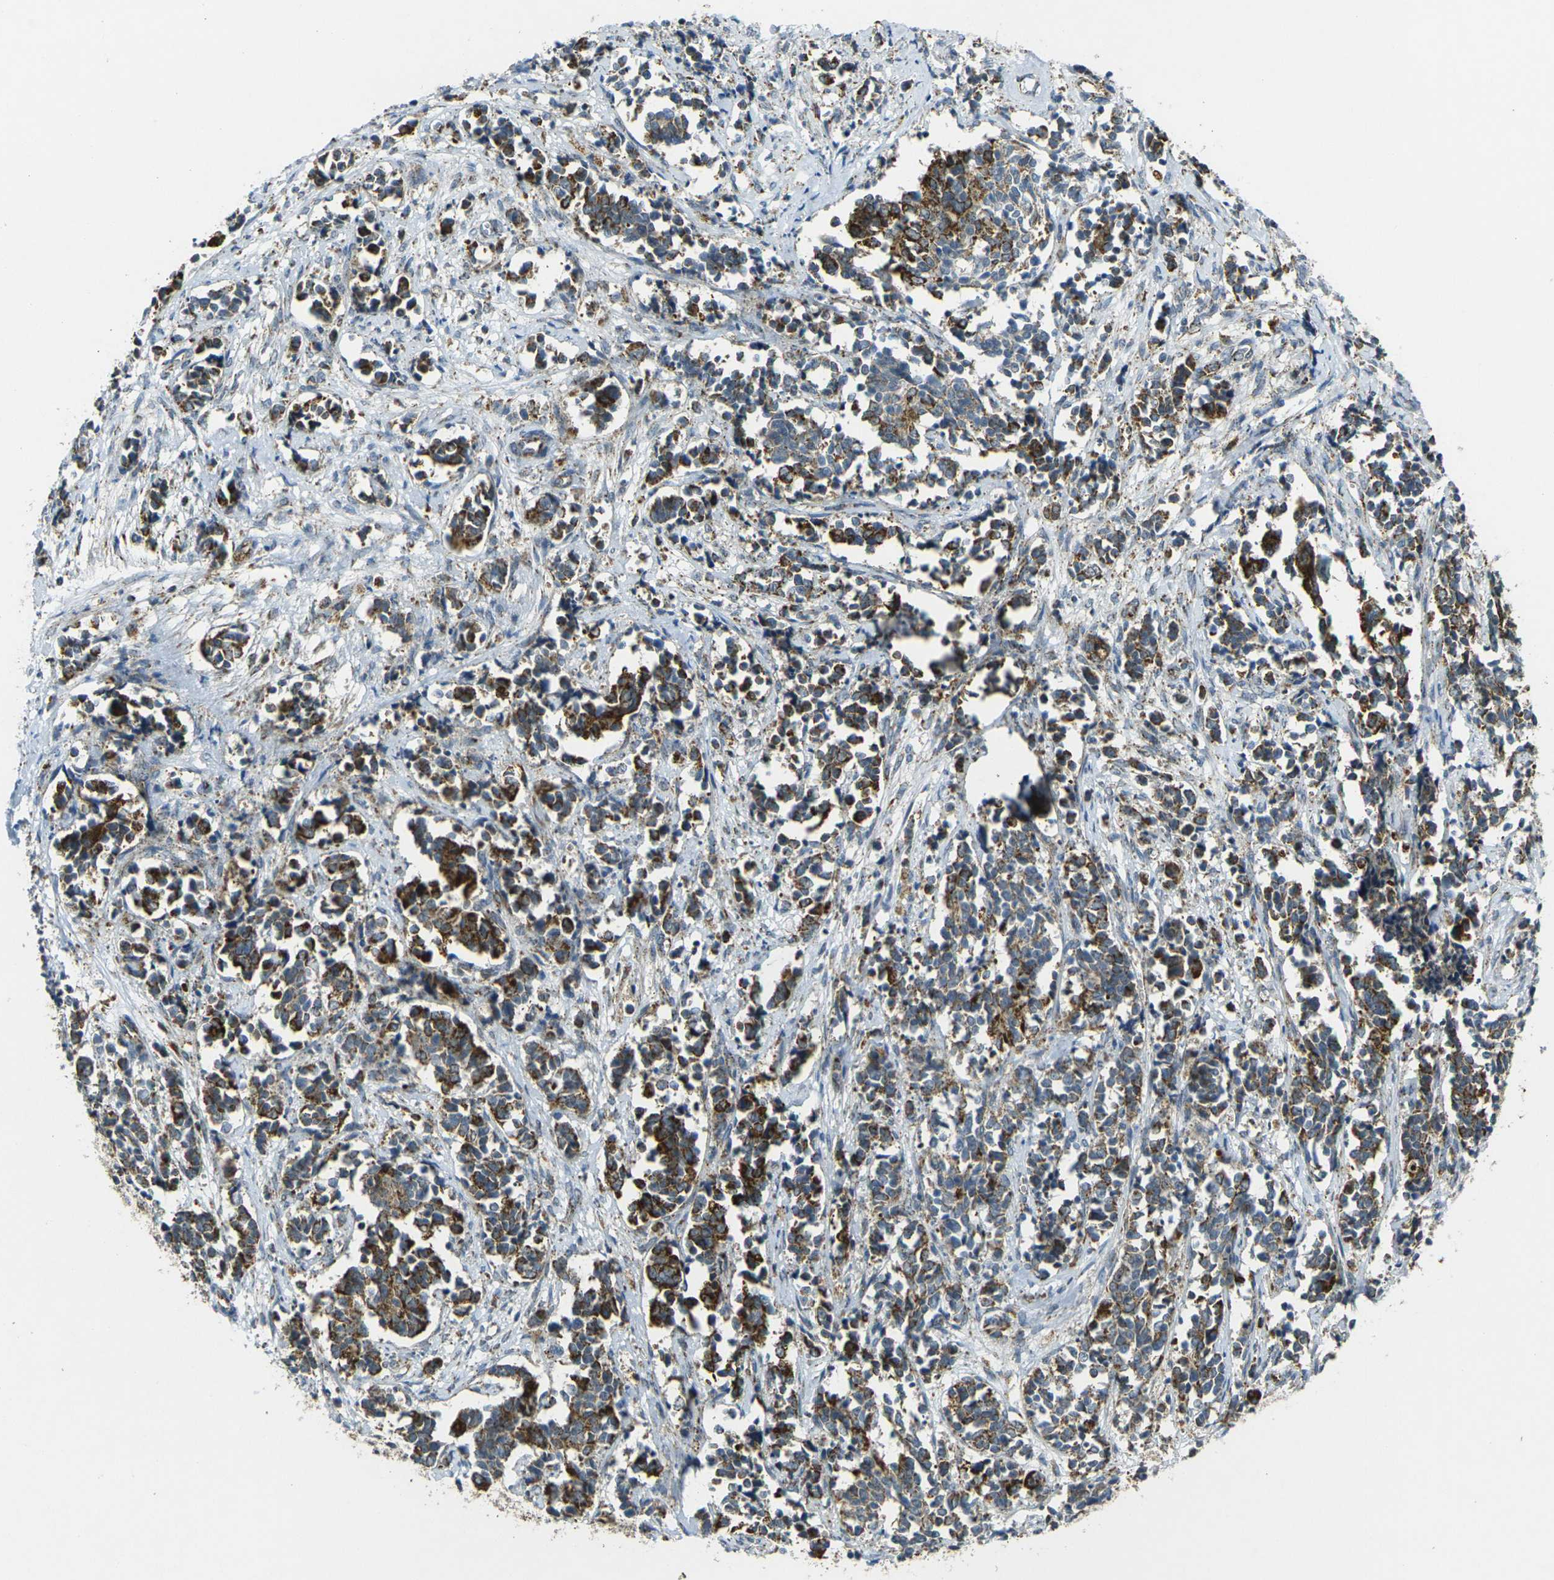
{"staining": {"intensity": "strong", "quantity": ">75%", "location": "cytoplasmic/membranous"}, "tissue": "cervical cancer", "cell_type": "Tumor cells", "image_type": "cancer", "snomed": [{"axis": "morphology", "description": "Normal tissue, NOS"}, {"axis": "morphology", "description": "Squamous cell carcinoma, NOS"}, {"axis": "topography", "description": "Cervix"}], "caption": "Immunohistochemistry histopathology image of cervical squamous cell carcinoma stained for a protein (brown), which shows high levels of strong cytoplasmic/membranous expression in approximately >75% of tumor cells.", "gene": "IGF1R", "patient": {"sex": "female", "age": 35}}